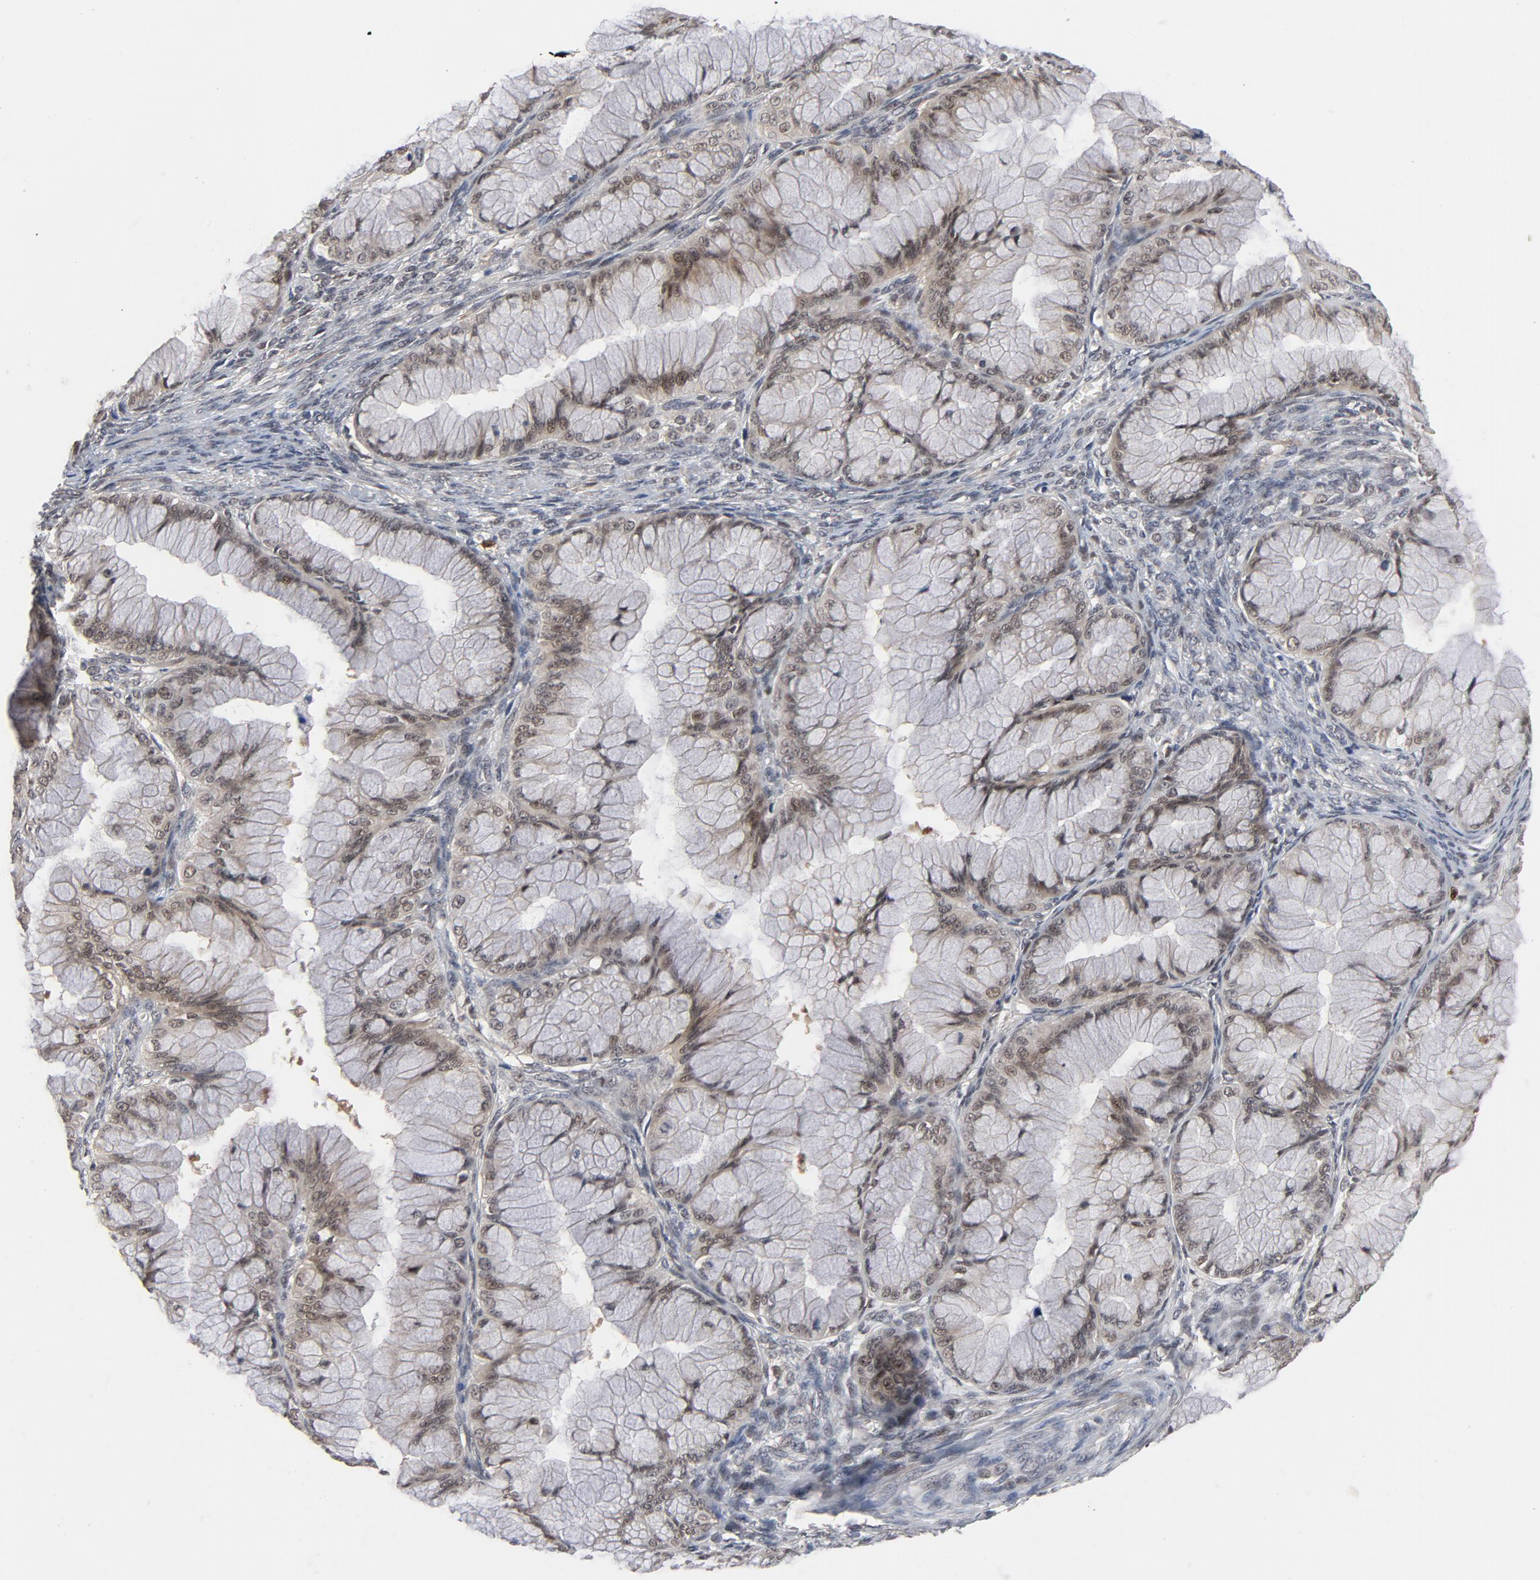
{"staining": {"intensity": "weak", "quantity": "25%-75%", "location": "nuclear"}, "tissue": "ovarian cancer", "cell_type": "Tumor cells", "image_type": "cancer", "snomed": [{"axis": "morphology", "description": "Cystadenocarcinoma, mucinous, NOS"}, {"axis": "topography", "description": "Ovary"}], "caption": "A photomicrograph showing weak nuclear positivity in approximately 25%-75% of tumor cells in ovarian mucinous cystadenocarcinoma, as visualized by brown immunohistochemical staining.", "gene": "RTL5", "patient": {"sex": "female", "age": 63}}